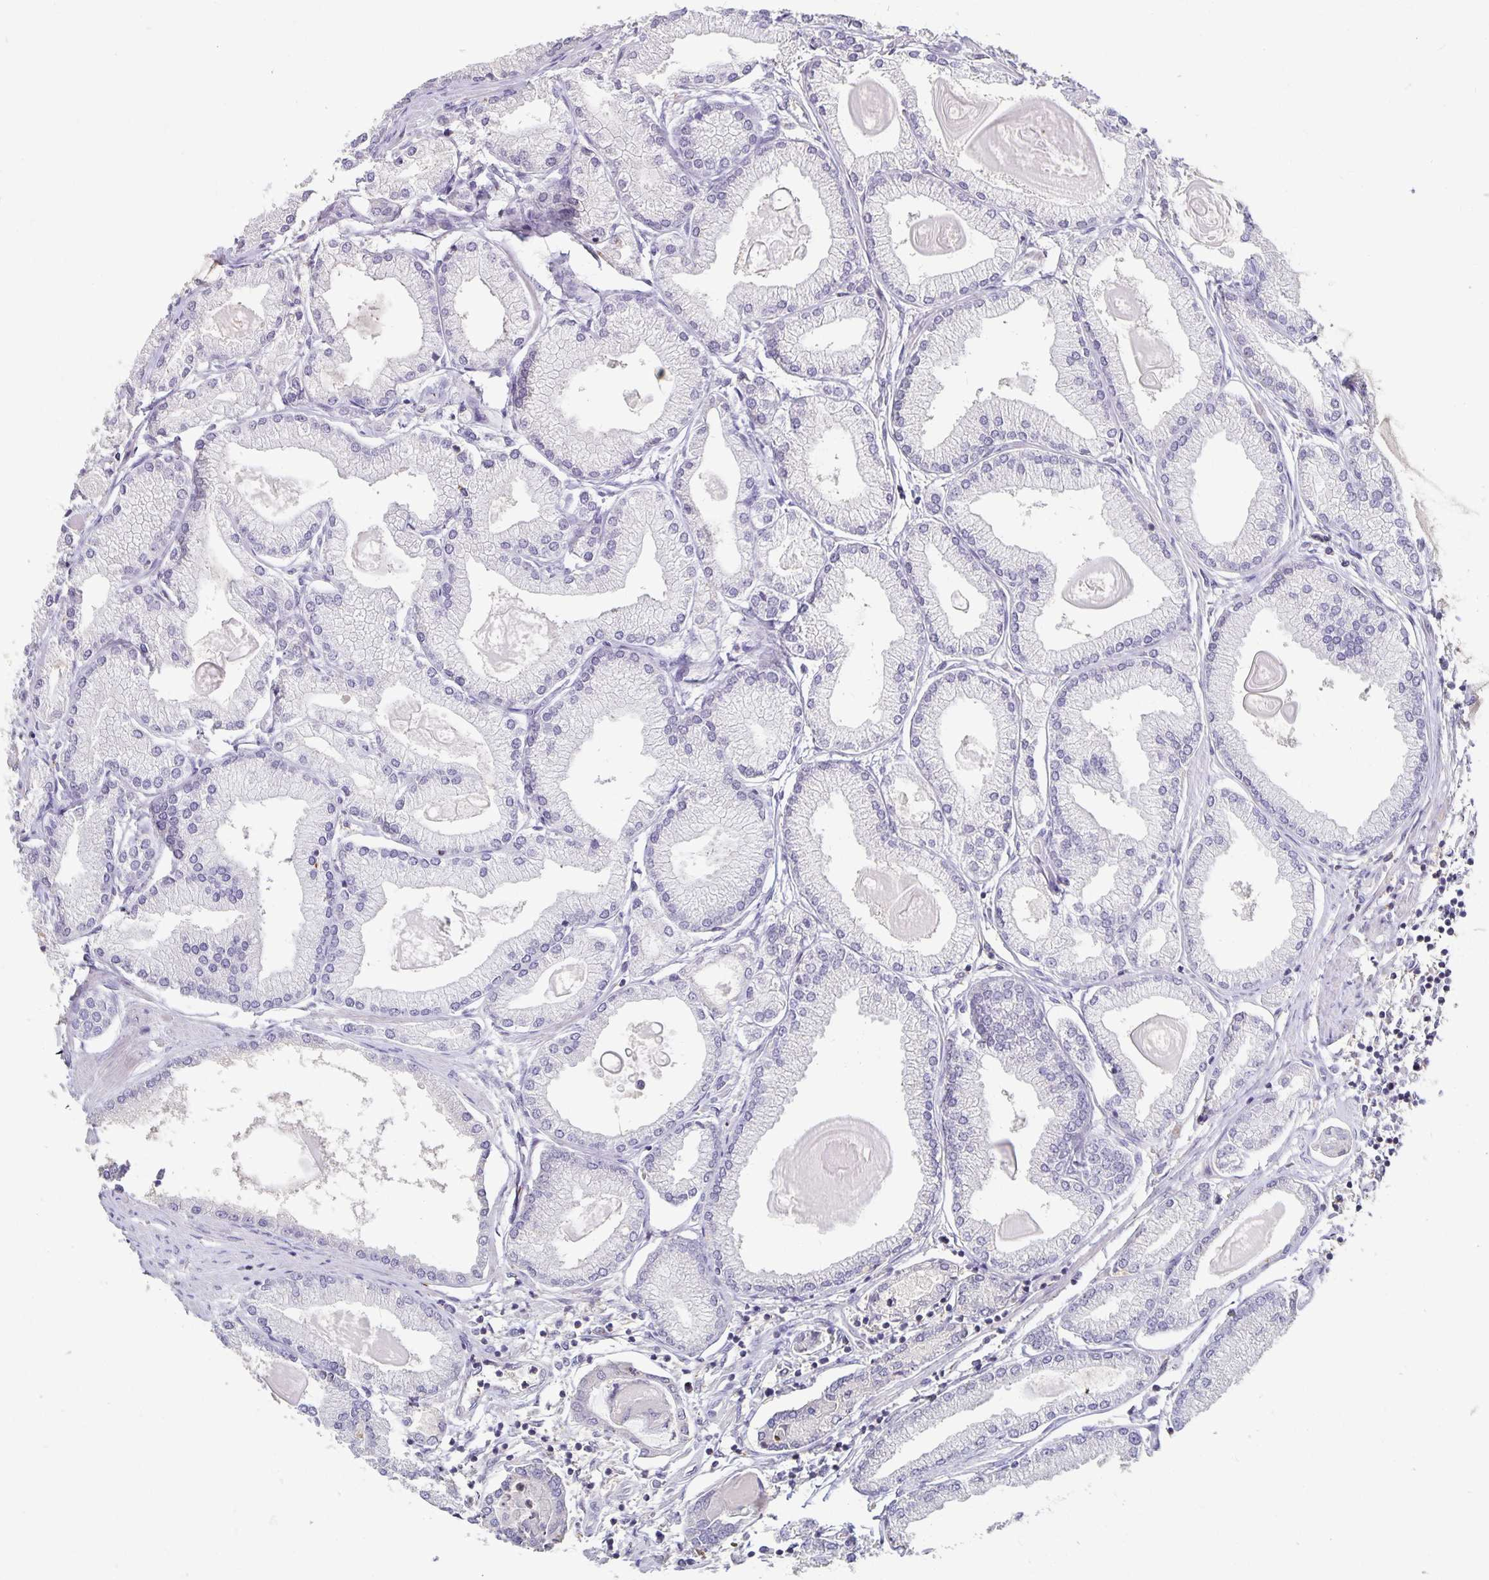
{"staining": {"intensity": "negative", "quantity": "none", "location": "none"}, "tissue": "prostate cancer", "cell_type": "Tumor cells", "image_type": "cancer", "snomed": [{"axis": "morphology", "description": "Adenocarcinoma, High grade"}, {"axis": "topography", "description": "Prostate"}], "caption": "Immunohistochemistry histopathology image of neoplastic tissue: human prostate adenocarcinoma (high-grade) stained with DAB (3,3'-diaminobenzidine) exhibits no significant protein expression in tumor cells. (DAB immunohistochemistry visualized using brightfield microscopy, high magnification).", "gene": "CST6", "patient": {"sex": "male", "age": 68}}